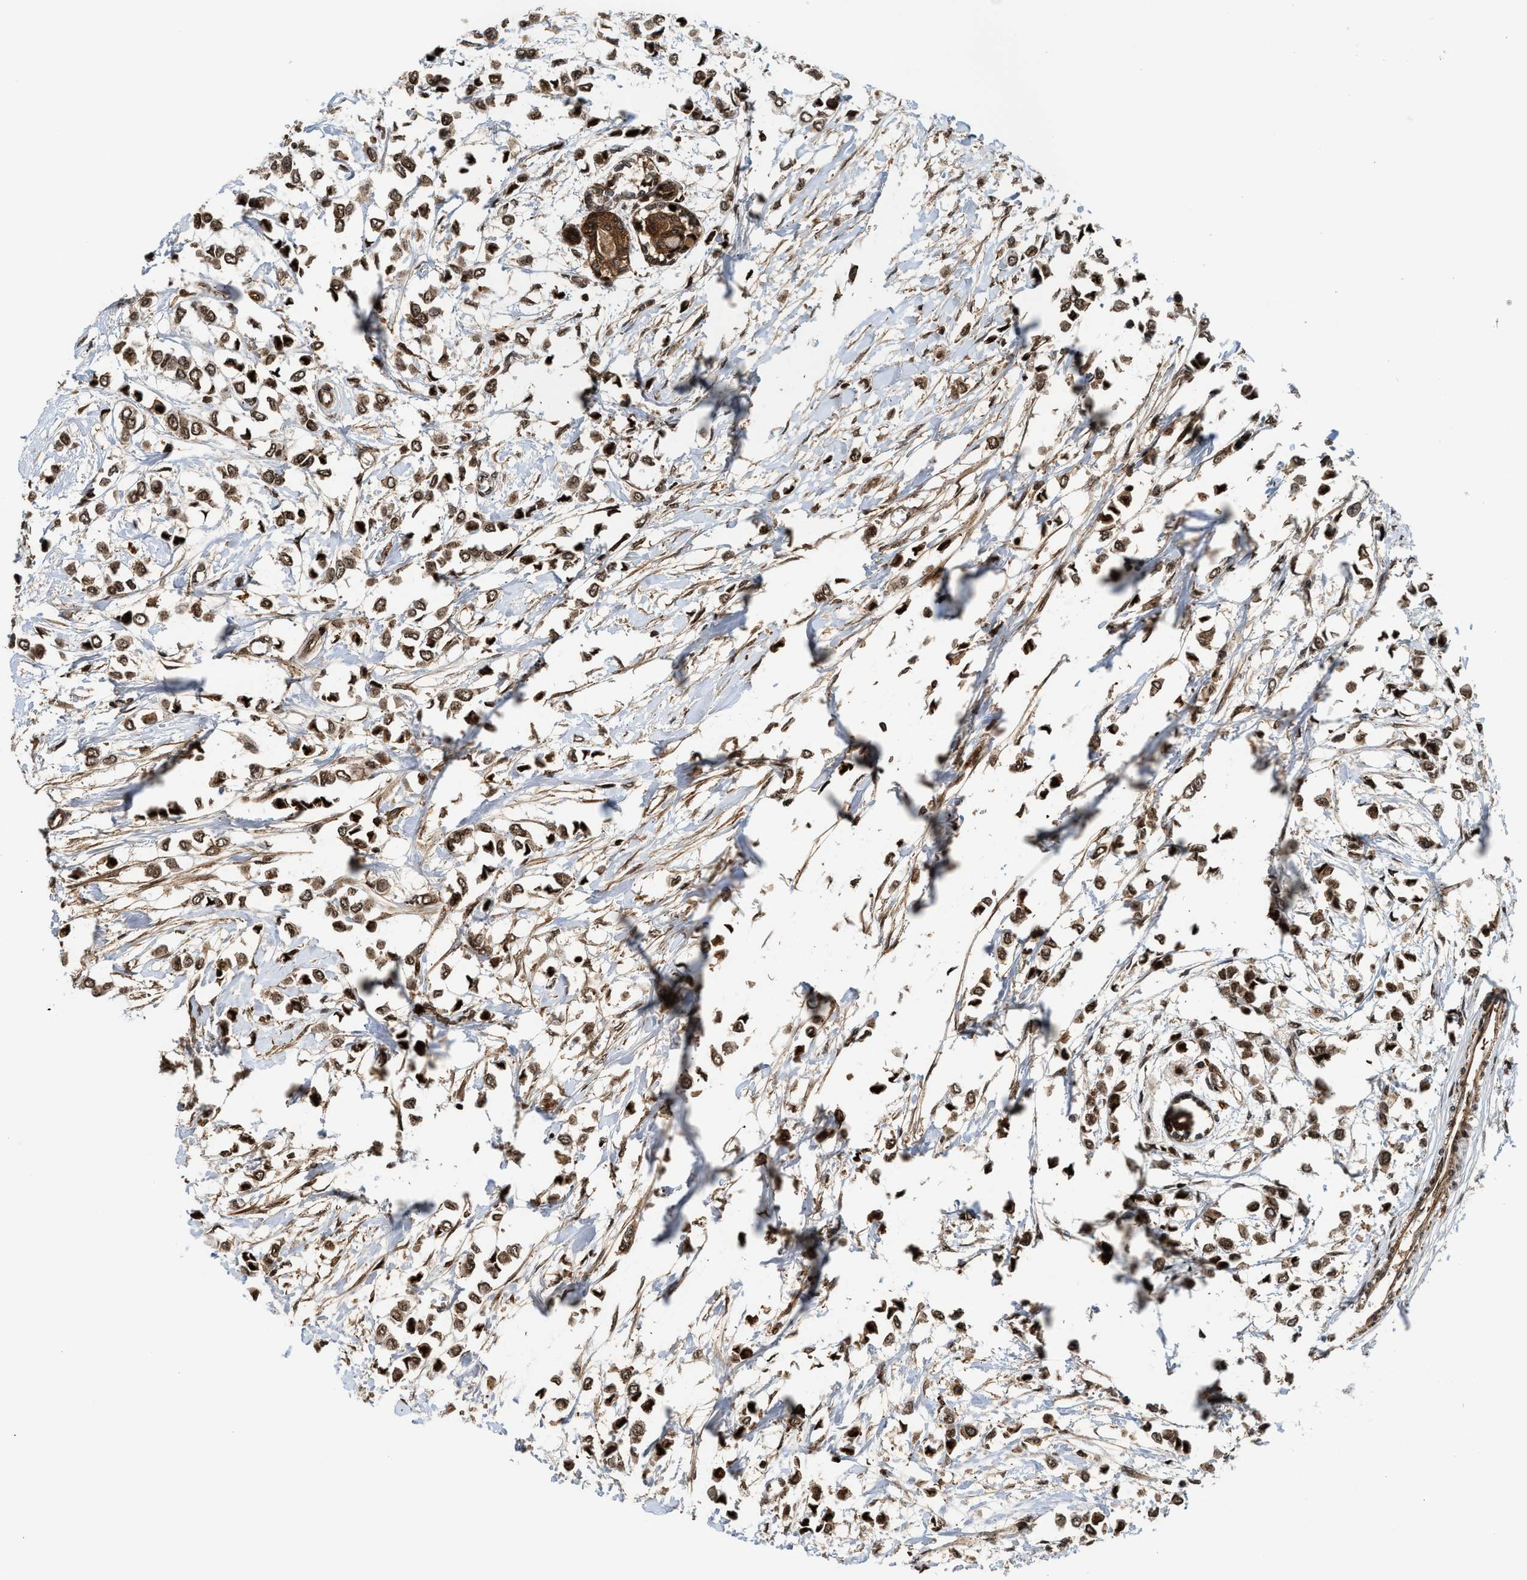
{"staining": {"intensity": "moderate", "quantity": ">75%", "location": "cytoplasmic/membranous,nuclear"}, "tissue": "breast cancer", "cell_type": "Tumor cells", "image_type": "cancer", "snomed": [{"axis": "morphology", "description": "Lobular carcinoma"}, {"axis": "topography", "description": "Breast"}], "caption": "Approximately >75% of tumor cells in human breast cancer demonstrate moderate cytoplasmic/membranous and nuclear protein expression as visualized by brown immunohistochemical staining.", "gene": "MDM2", "patient": {"sex": "female", "age": 51}}